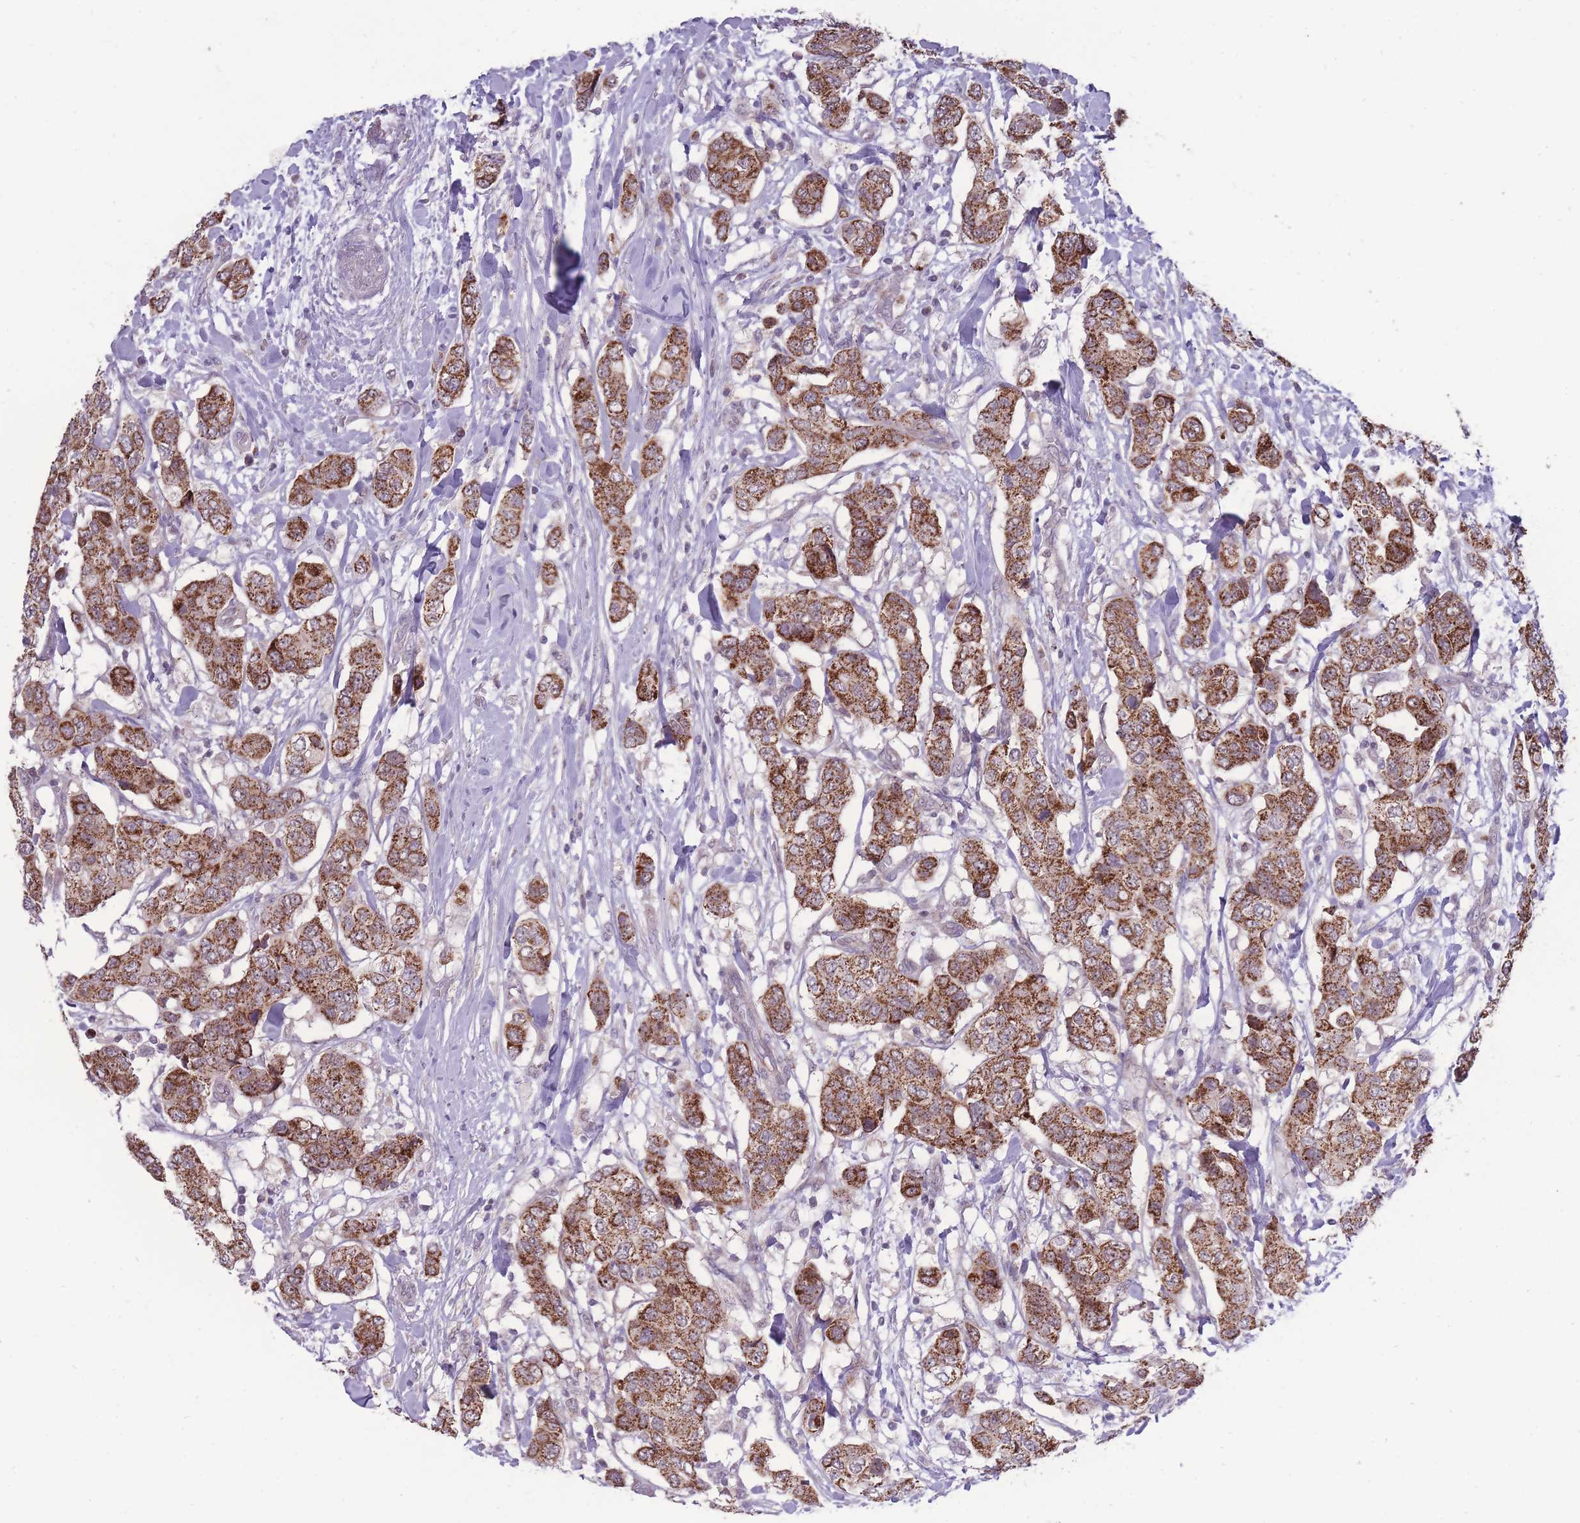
{"staining": {"intensity": "strong", "quantity": ">75%", "location": "cytoplasmic/membranous"}, "tissue": "breast cancer", "cell_type": "Tumor cells", "image_type": "cancer", "snomed": [{"axis": "morphology", "description": "Lobular carcinoma"}, {"axis": "topography", "description": "Breast"}], "caption": "A brown stain labels strong cytoplasmic/membranous staining of a protein in human breast lobular carcinoma tumor cells. (brown staining indicates protein expression, while blue staining denotes nuclei).", "gene": "MCIDAS", "patient": {"sex": "female", "age": 51}}